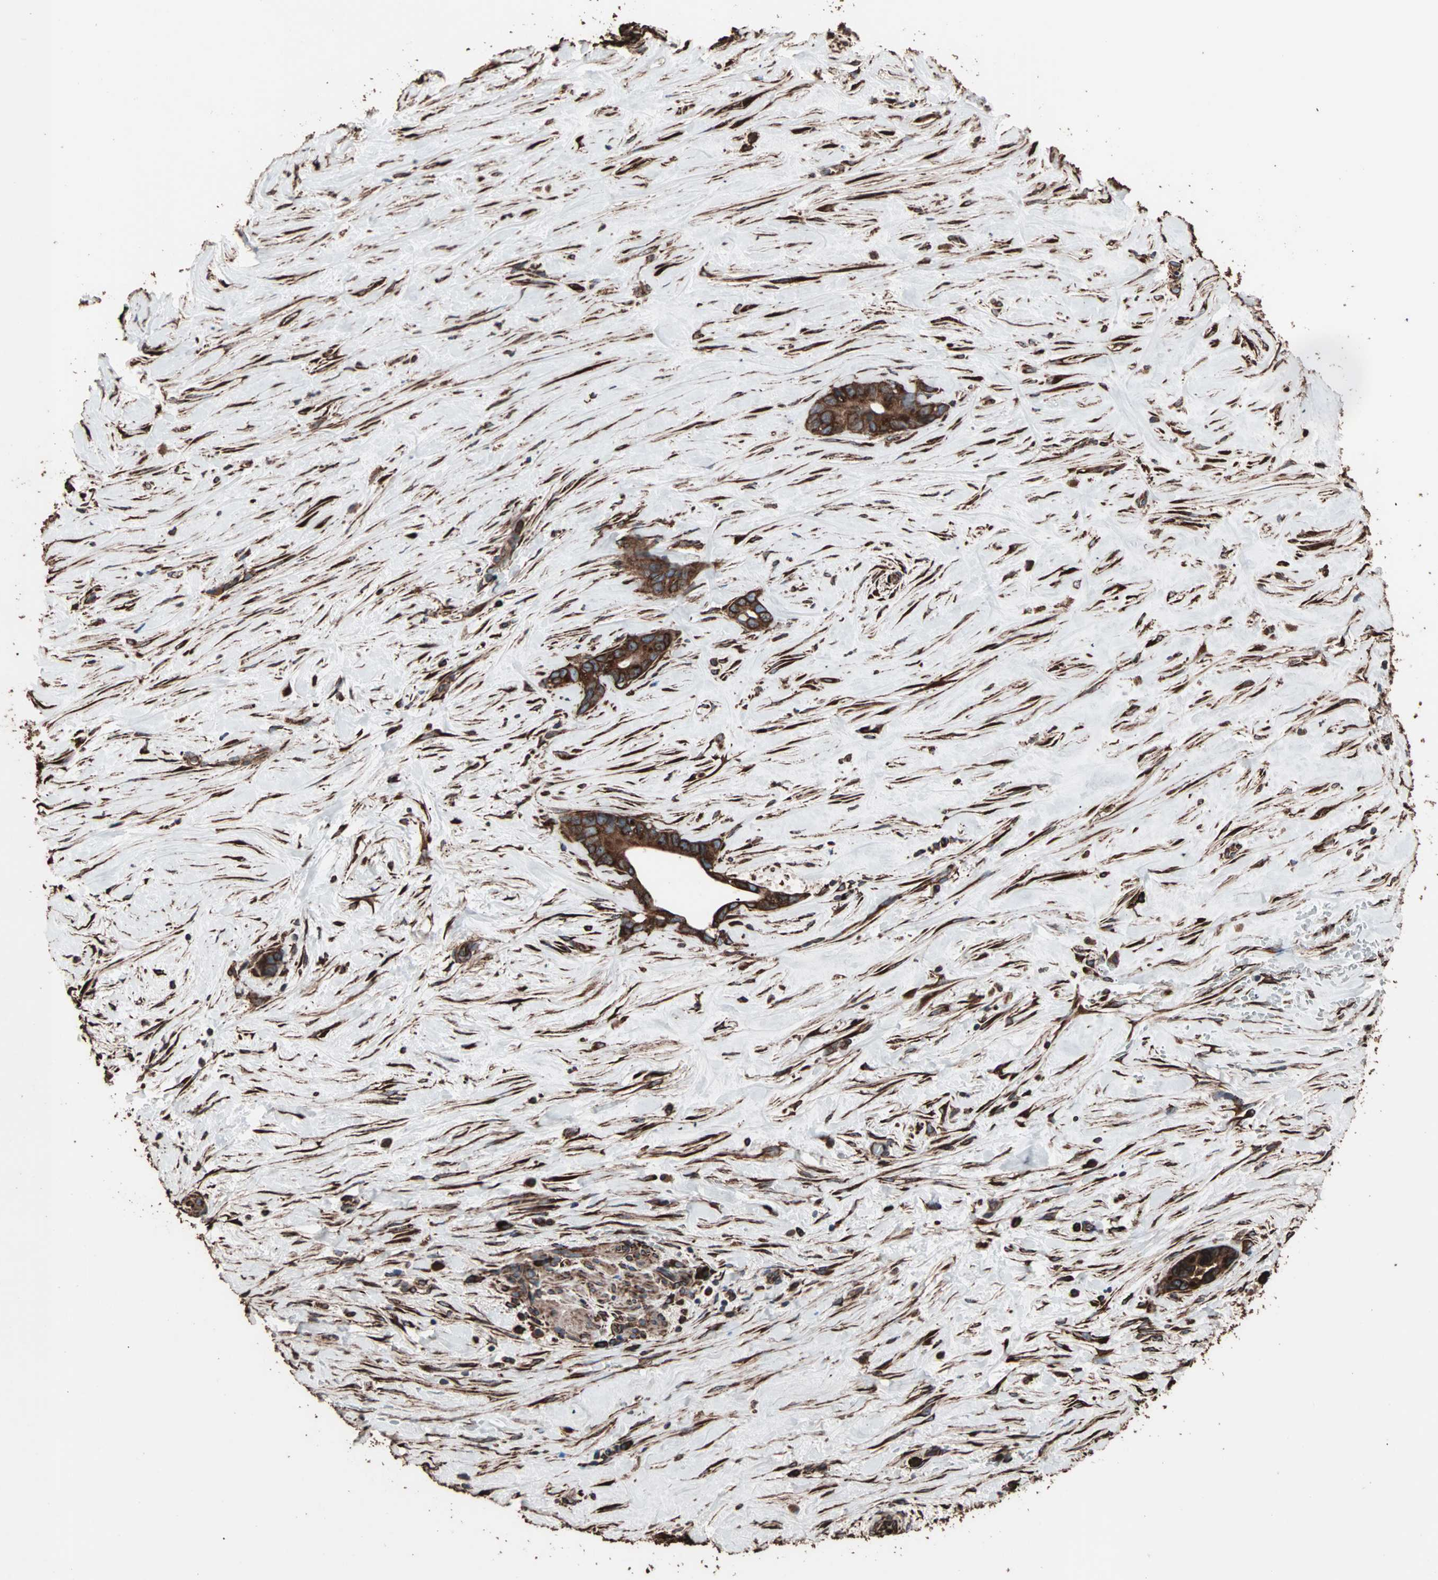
{"staining": {"intensity": "strong", "quantity": ">75%", "location": "cytoplasmic/membranous"}, "tissue": "liver cancer", "cell_type": "Tumor cells", "image_type": "cancer", "snomed": [{"axis": "morphology", "description": "Cholangiocarcinoma"}, {"axis": "topography", "description": "Liver"}], "caption": "A high amount of strong cytoplasmic/membranous positivity is present in approximately >75% of tumor cells in cholangiocarcinoma (liver) tissue.", "gene": "HSP90B1", "patient": {"sex": "female", "age": 55}}